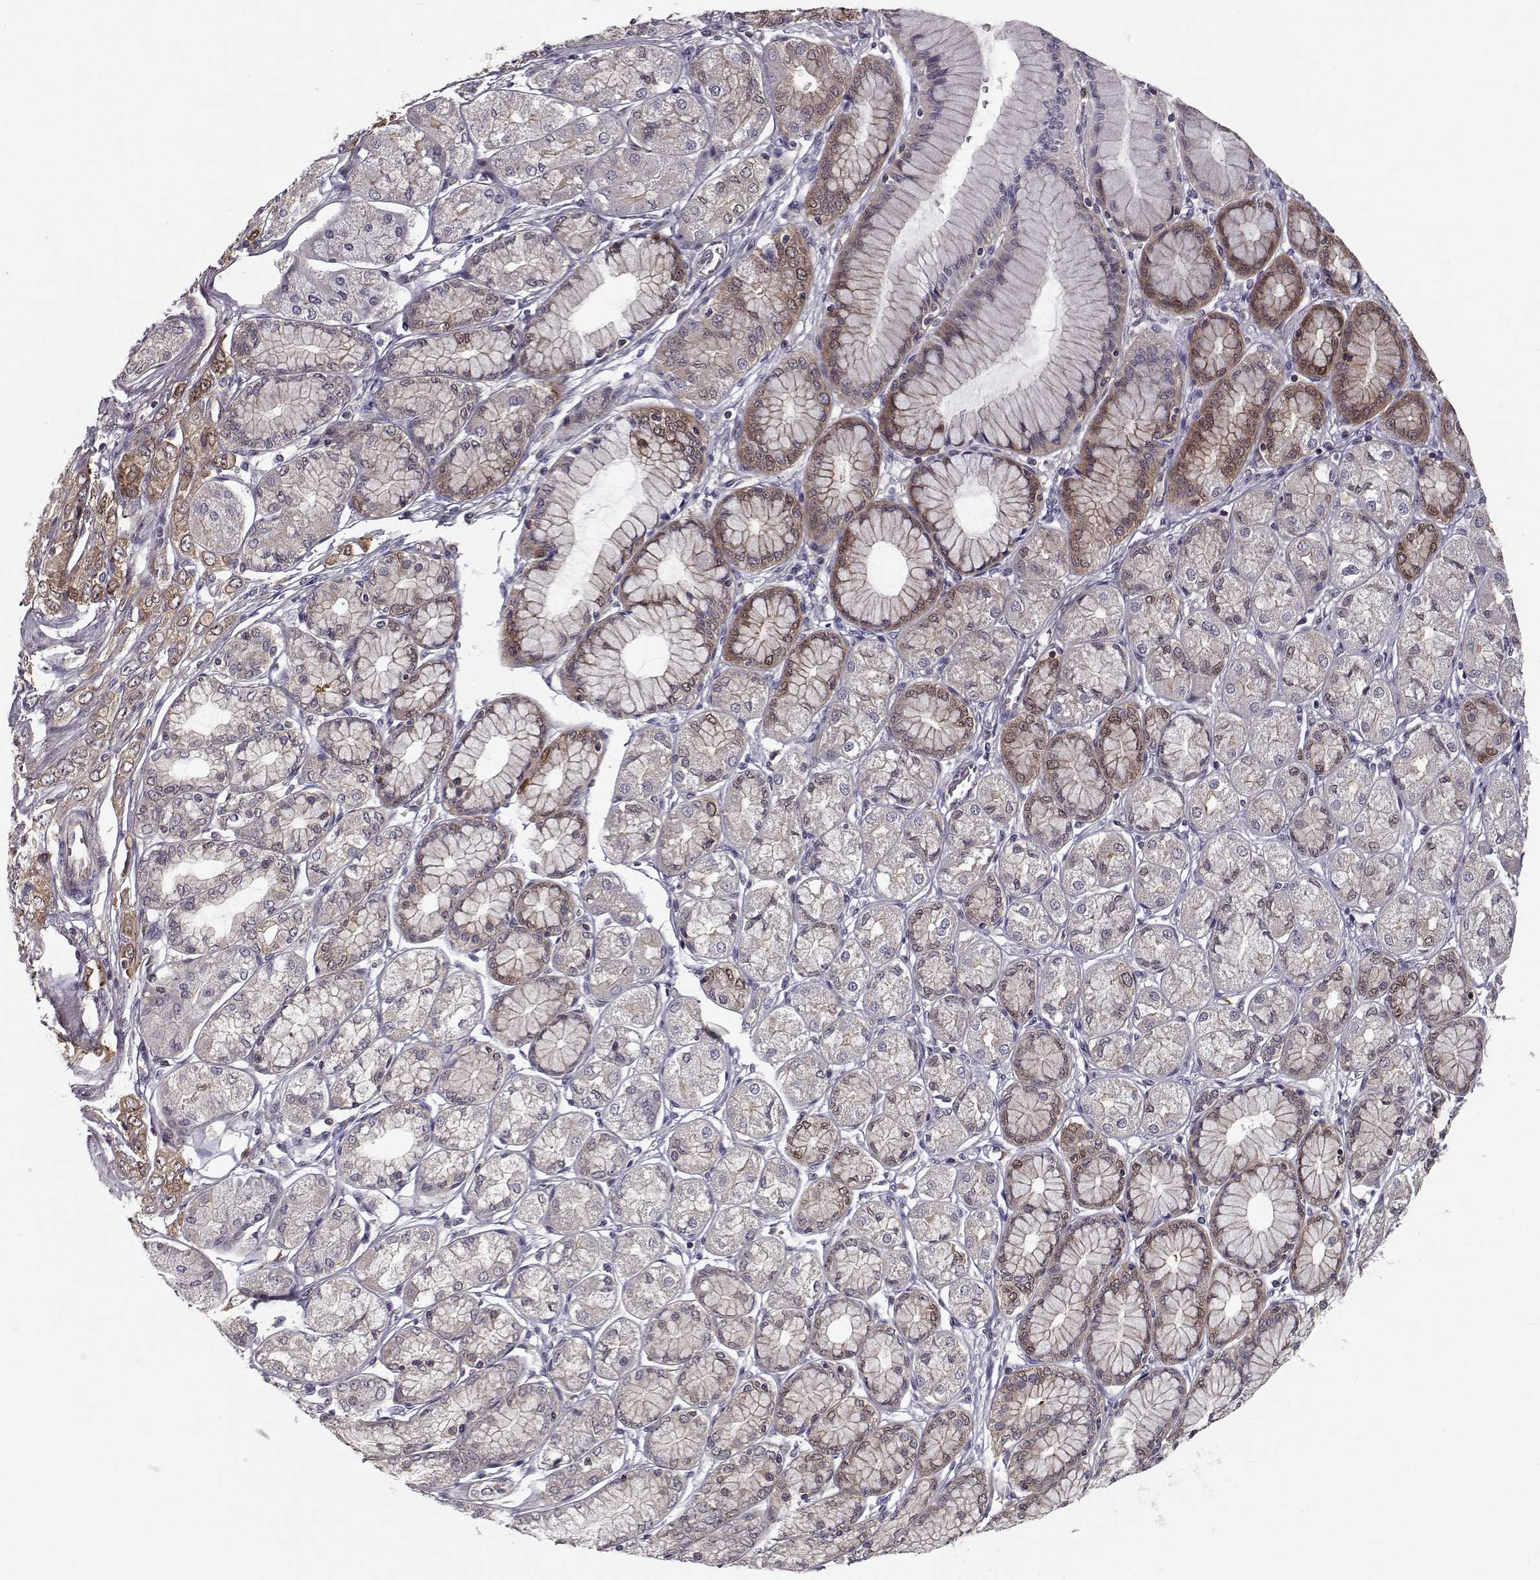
{"staining": {"intensity": "strong", "quantity": "25%-75%", "location": "cytoplasmic/membranous,nuclear"}, "tissue": "stomach cancer", "cell_type": "Tumor cells", "image_type": "cancer", "snomed": [{"axis": "morphology", "description": "Normal tissue, NOS"}, {"axis": "morphology", "description": "Adenocarcinoma, NOS"}, {"axis": "morphology", "description": "Adenocarcinoma, High grade"}, {"axis": "topography", "description": "Stomach, upper"}, {"axis": "topography", "description": "Stomach"}], "caption": "Immunohistochemistry photomicrograph of neoplastic tissue: stomach cancer stained using immunohistochemistry displays high levels of strong protein expression localized specifically in the cytoplasmic/membranous and nuclear of tumor cells, appearing as a cytoplasmic/membranous and nuclear brown color.", "gene": "RANBP1", "patient": {"sex": "female", "age": 65}}